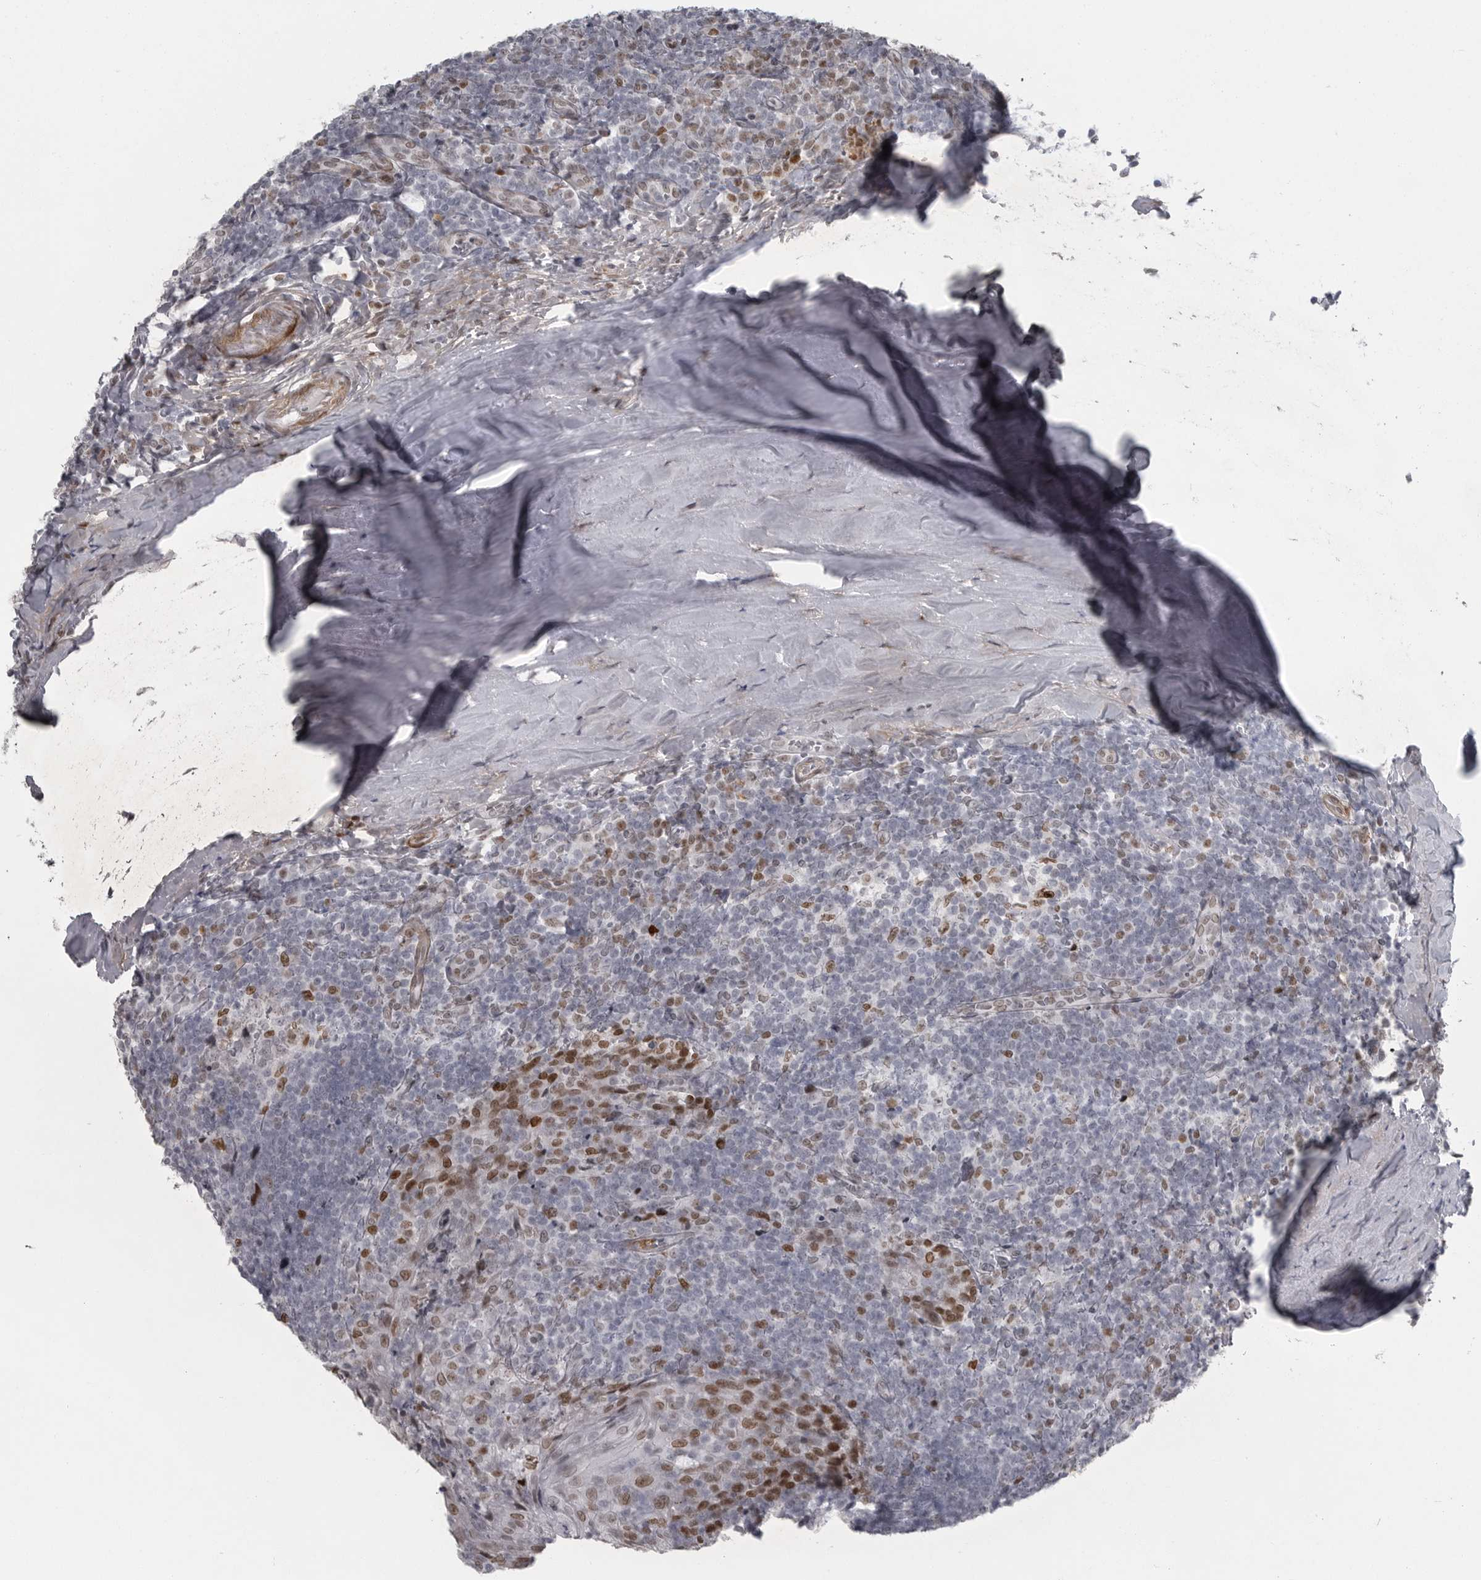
{"staining": {"intensity": "moderate", "quantity": "<25%", "location": "nuclear"}, "tissue": "tonsil", "cell_type": "Germinal center cells", "image_type": "normal", "snomed": [{"axis": "morphology", "description": "Normal tissue, NOS"}, {"axis": "topography", "description": "Tonsil"}], "caption": "A photomicrograph of human tonsil stained for a protein displays moderate nuclear brown staining in germinal center cells. The protein is stained brown, and the nuclei are stained in blue (DAB (3,3'-diaminobenzidine) IHC with brightfield microscopy, high magnification).", "gene": "HMGN3", "patient": {"sex": "male", "age": 37}}